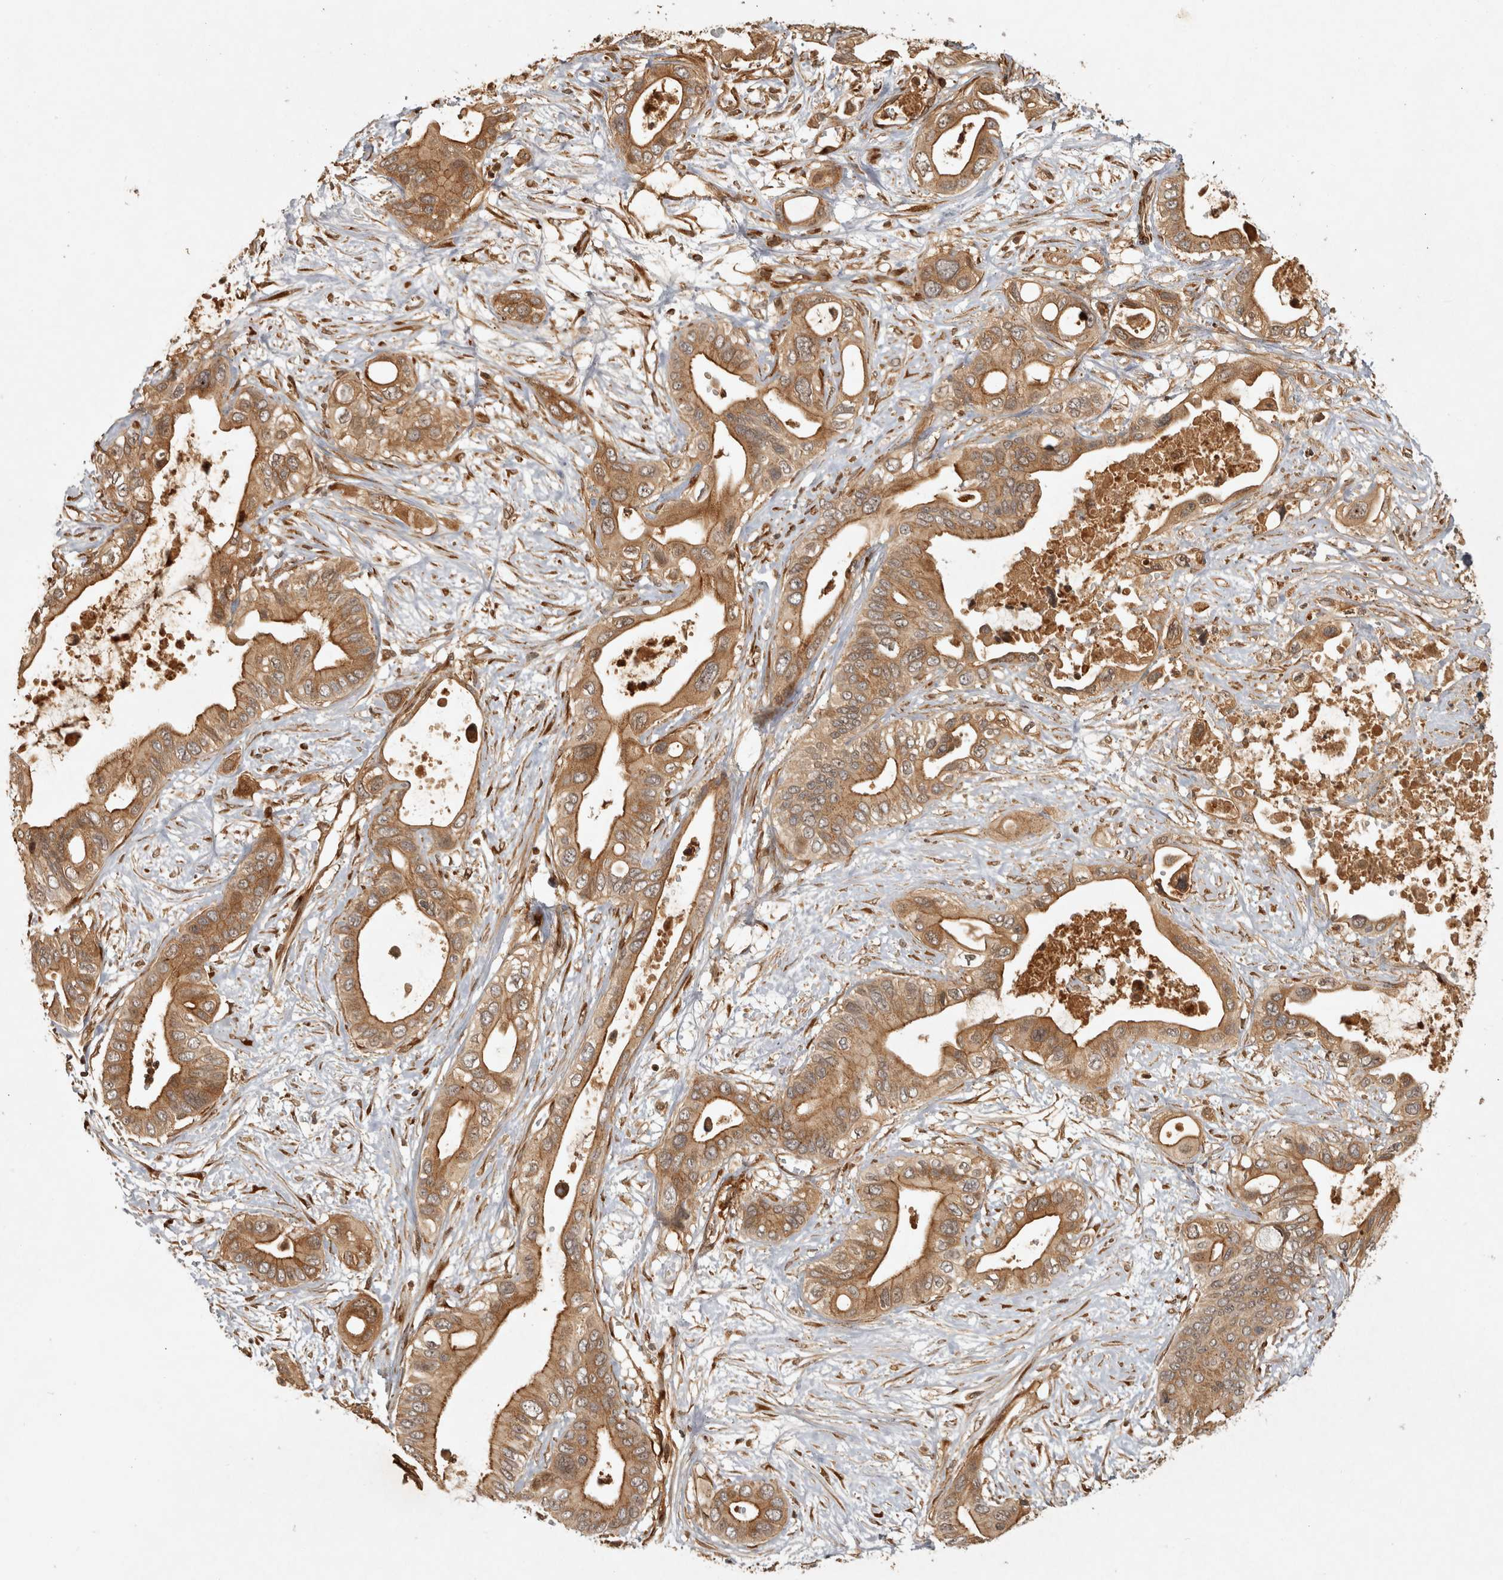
{"staining": {"intensity": "moderate", "quantity": ">75%", "location": "cytoplasmic/membranous"}, "tissue": "pancreatic cancer", "cell_type": "Tumor cells", "image_type": "cancer", "snomed": [{"axis": "morphology", "description": "Adenocarcinoma, NOS"}, {"axis": "topography", "description": "Pancreas"}], "caption": "Immunohistochemical staining of pancreatic adenocarcinoma demonstrates medium levels of moderate cytoplasmic/membranous expression in approximately >75% of tumor cells.", "gene": "CAMSAP2", "patient": {"sex": "male", "age": 66}}